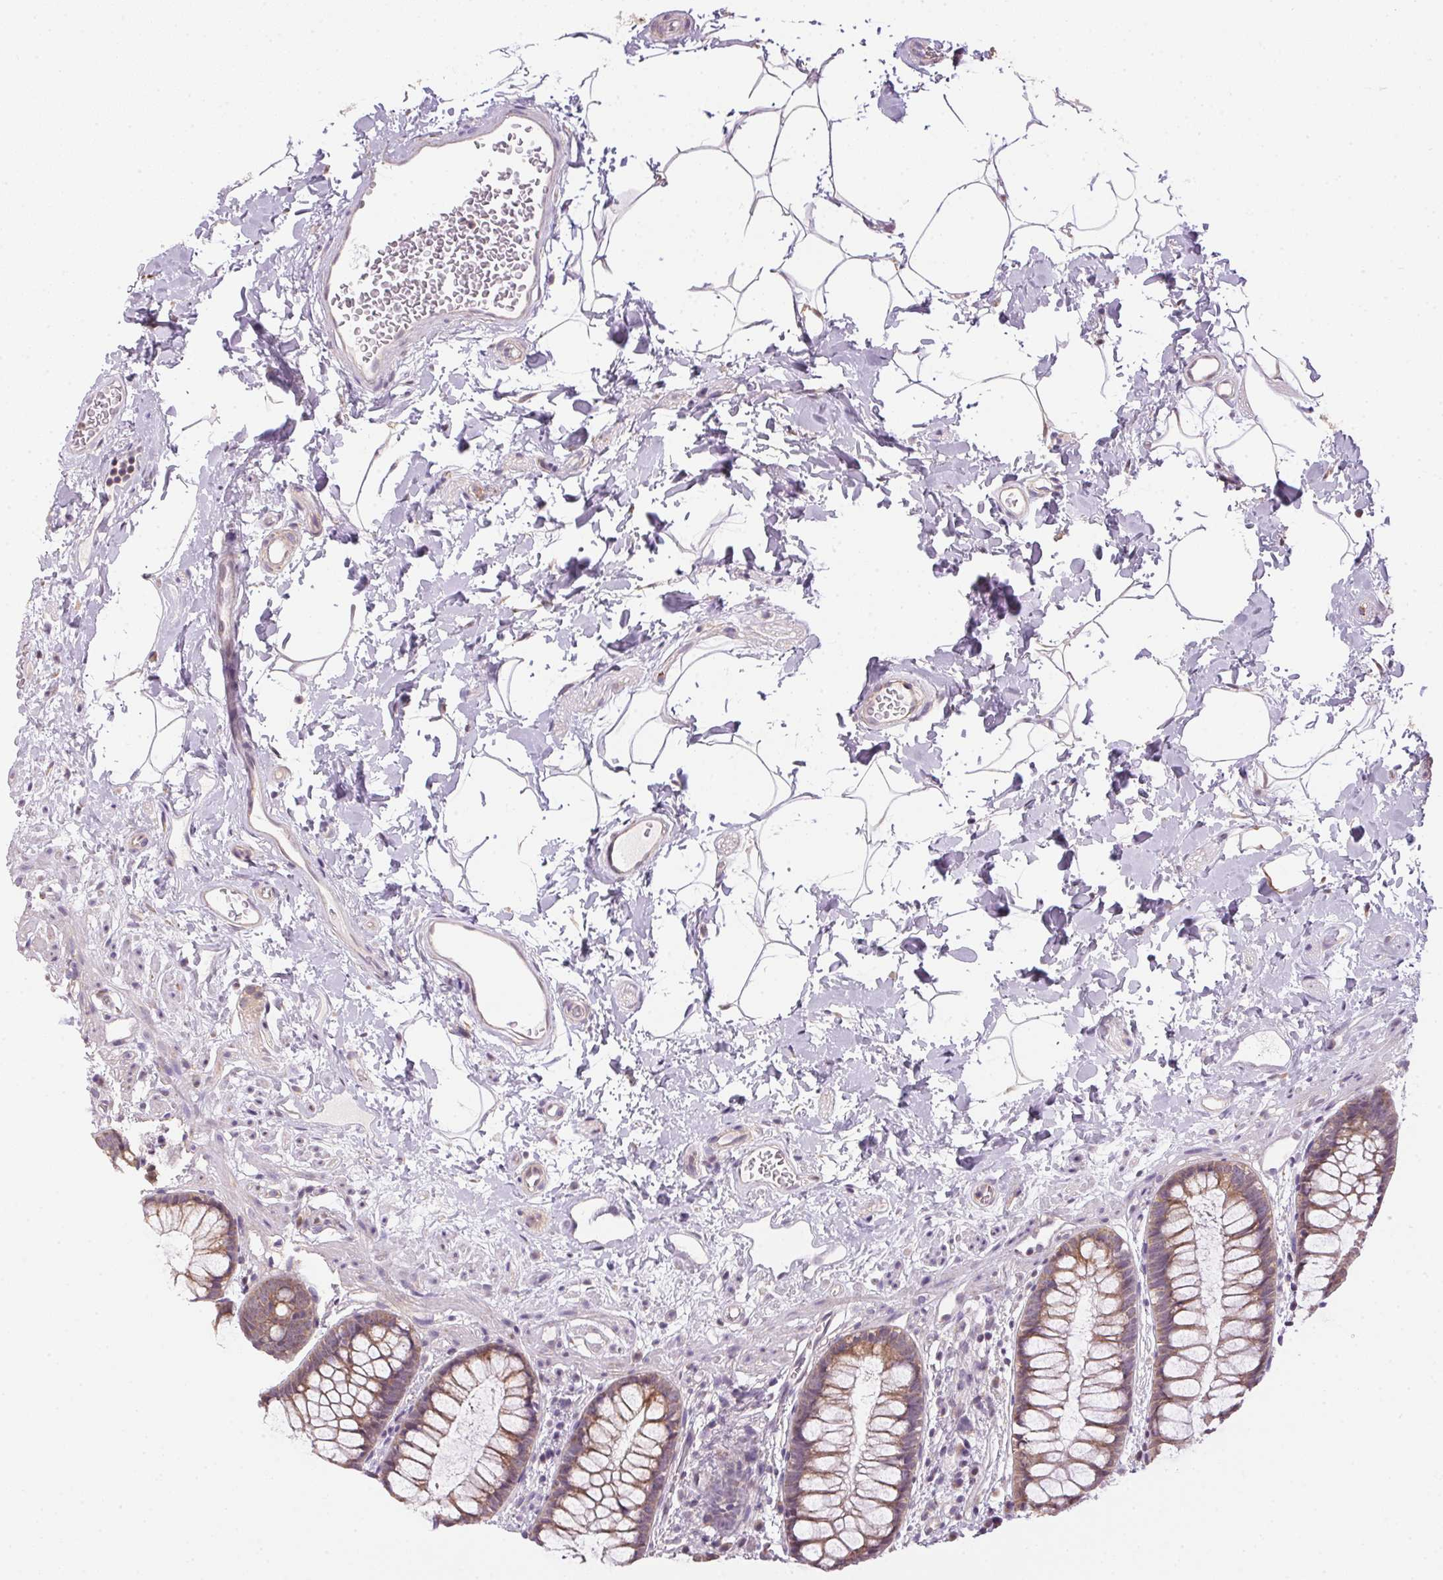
{"staining": {"intensity": "weak", "quantity": ">75%", "location": "cytoplasmic/membranous"}, "tissue": "rectum", "cell_type": "Glandular cells", "image_type": "normal", "snomed": [{"axis": "morphology", "description": "Normal tissue, NOS"}, {"axis": "topography", "description": "Rectum"}], "caption": "This photomicrograph exhibits IHC staining of unremarkable human rectum, with low weak cytoplasmic/membranous expression in about >75% of glandular cells.", "gene": "SC5D", "patient": {"sex": "female", "age": 62}}